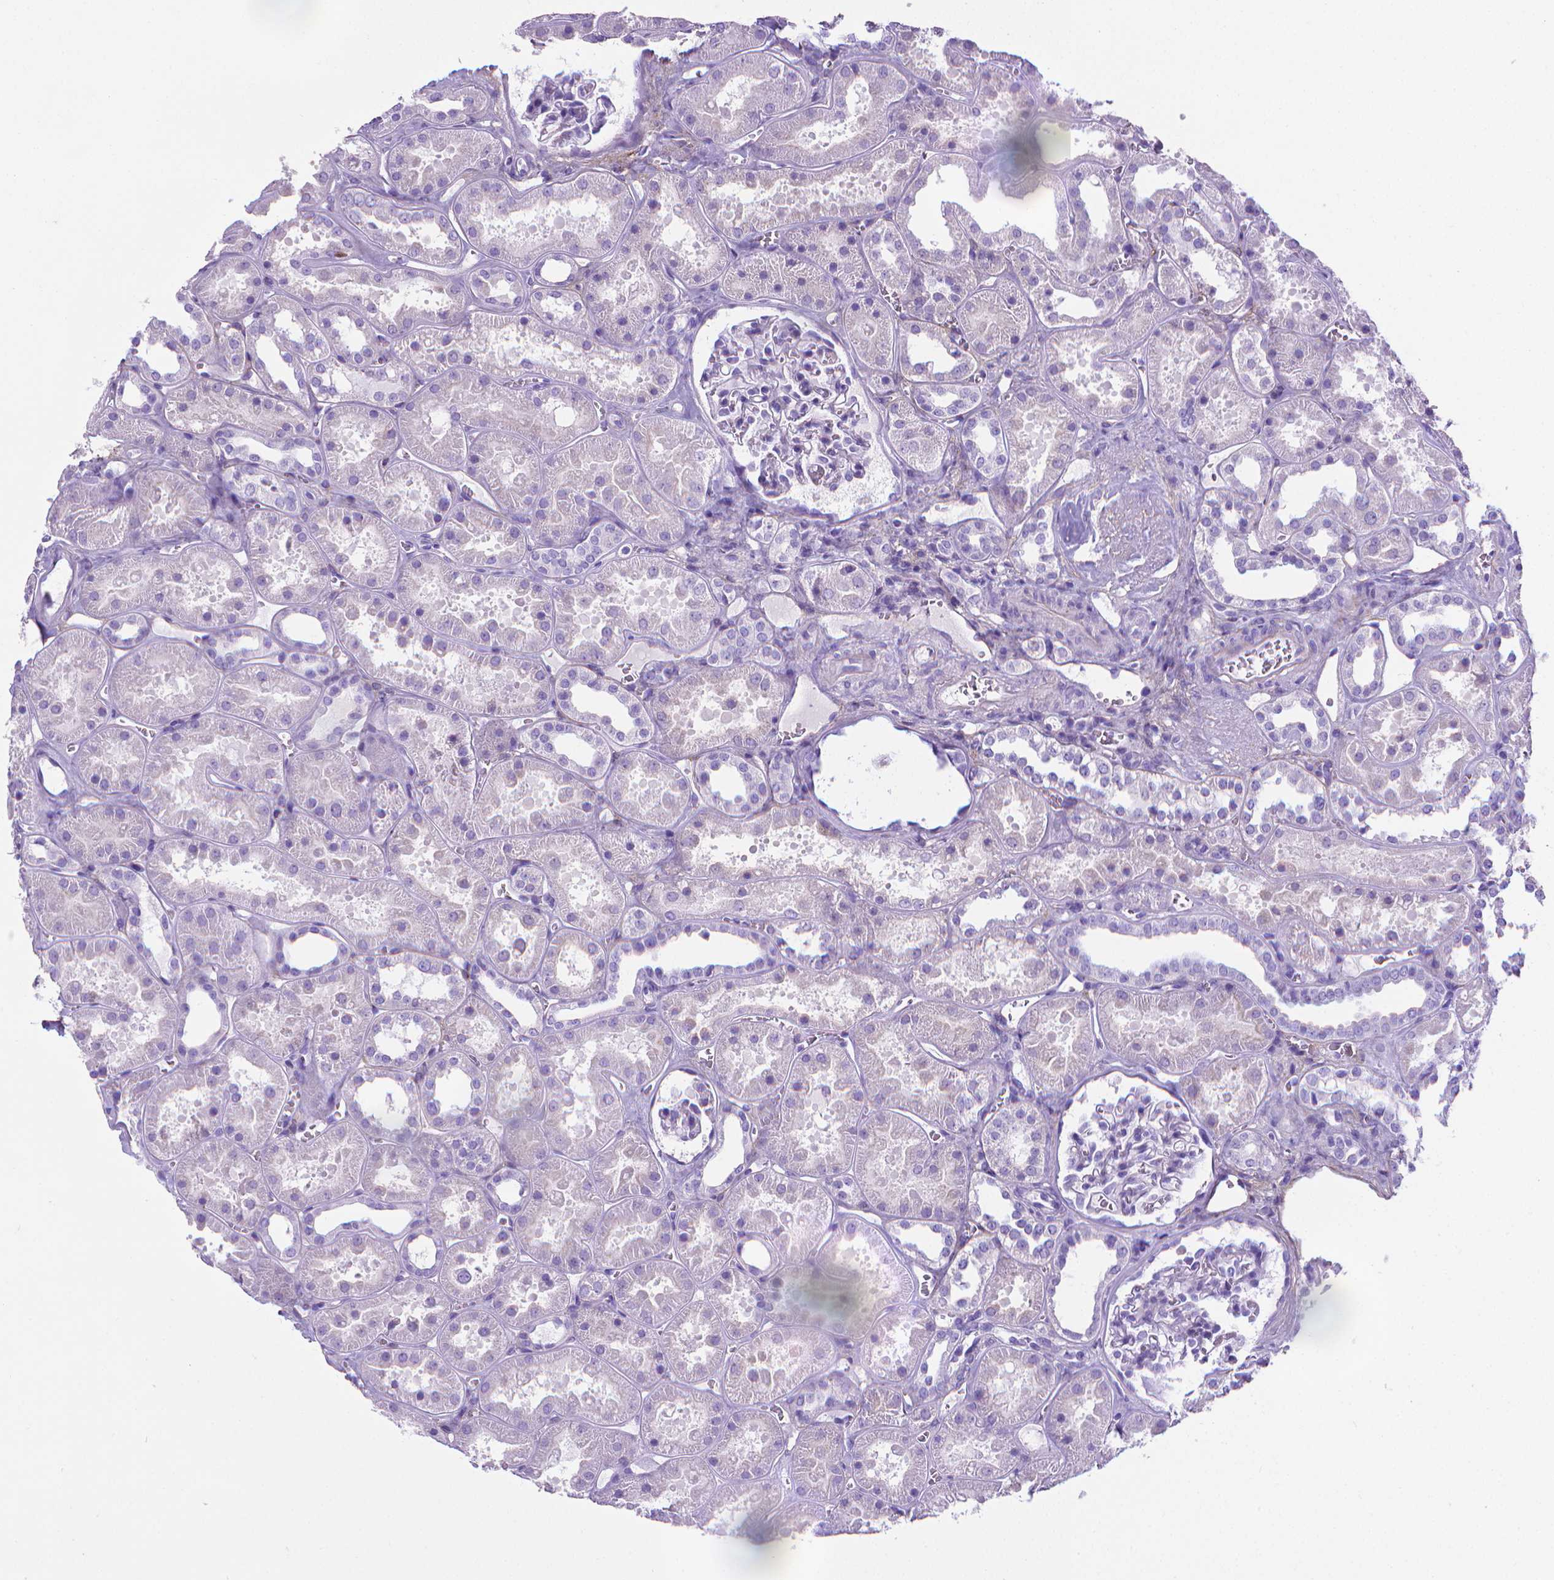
{"staining": {"intensity": "negative", "quantity": "none", "location": "none"}, "tissue": "kidney", "cell_type": "Cells in glomeruli", "image_type": "normal", "snomed": [{"axis": "morphology", "description": "Normal tissue, NOS"}, {"axis": "topography", "description": "Kidney"}], "caption": "DAB immunohistochemical staining of normal kidney exhibits no significant expression in cells in glomeruli.", "gene": "MFAP2", "patient": {"sex": "female", "age": 41}}